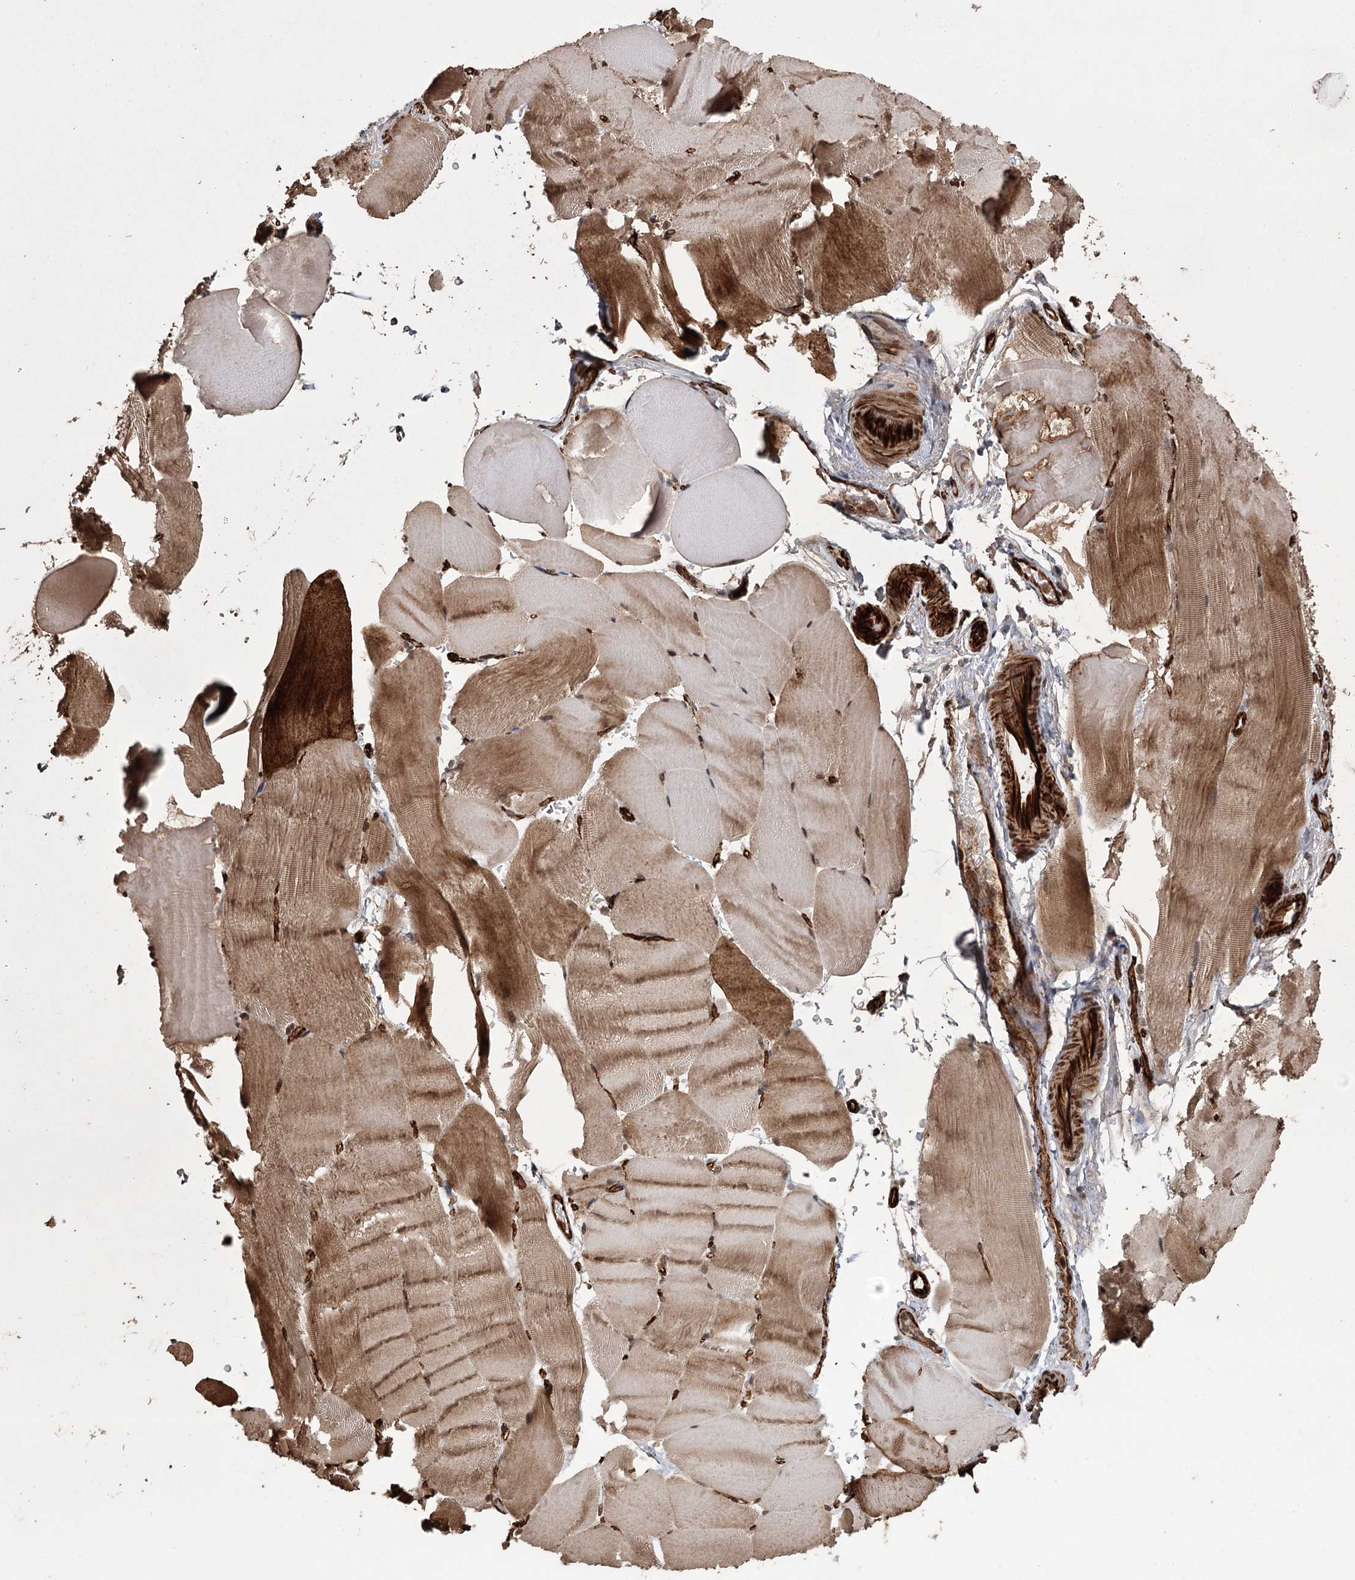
{"staining": {"intensity": "strong", "quantity": ">75%", "location": "cytoplasmic/membranous"}, "tissue": "skeletal muscle", "cell_type": "Myocytes", "image_type": "normal", "snomed": [{"axis": "morphology", "description": "Normal tissue, NOS"}, {"axis": "topography", "description": "Skeletal muscle"}, {"axis": "topography", "description": "Parathyroid gland"}], "caption": "A high-resolution image shows immunohistochemistry staining of normal skeletal muscle, which exhibits strong cytoplasmic/membranous positivity in approximately >75% of myocytes.", "gene": "RPAP3", "patient": {"sex": "female", "age": 37}}